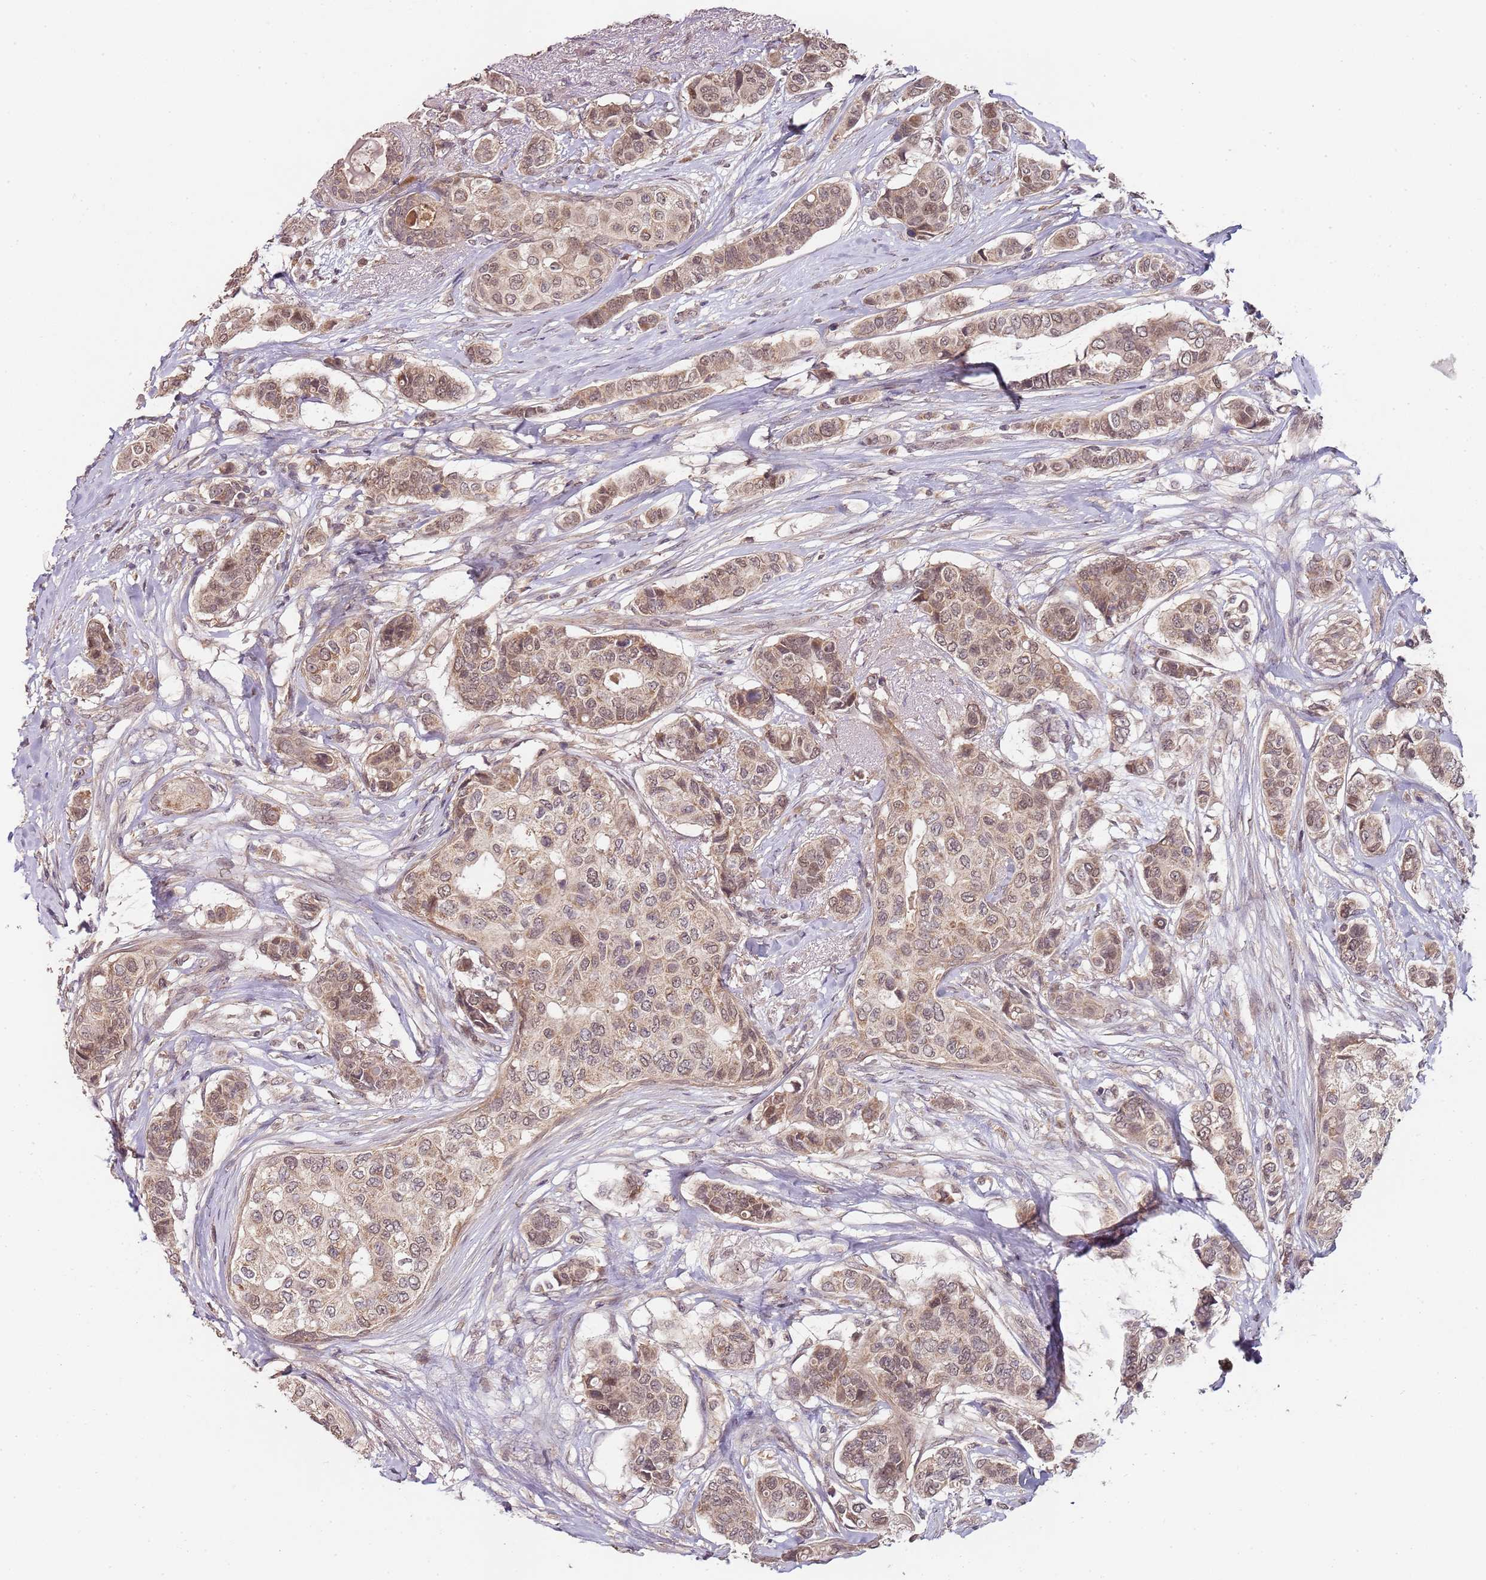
{"staining": {"intensity": "moderate", "quantity": ">75%", "location": "cytoplasmic/membranous,nuclear"}, "tissue": "breast cancer", "cell_type": "Tumor cells", "image_type": "cancer", "snomed": [{"axis": "morphology", "description": "Lobular carcinoma"}, {"axis": "topography", "description": "Breast"}], "caption": "Lobular carcinoma (breast) was stained to show a protein in brown. There is medium levels of moderate cytoplasmic/membranous and nuclear expression in about >75% of tumor cells.", "gene": "LIN37", "patient": {"sex": "female", "age": 51}}